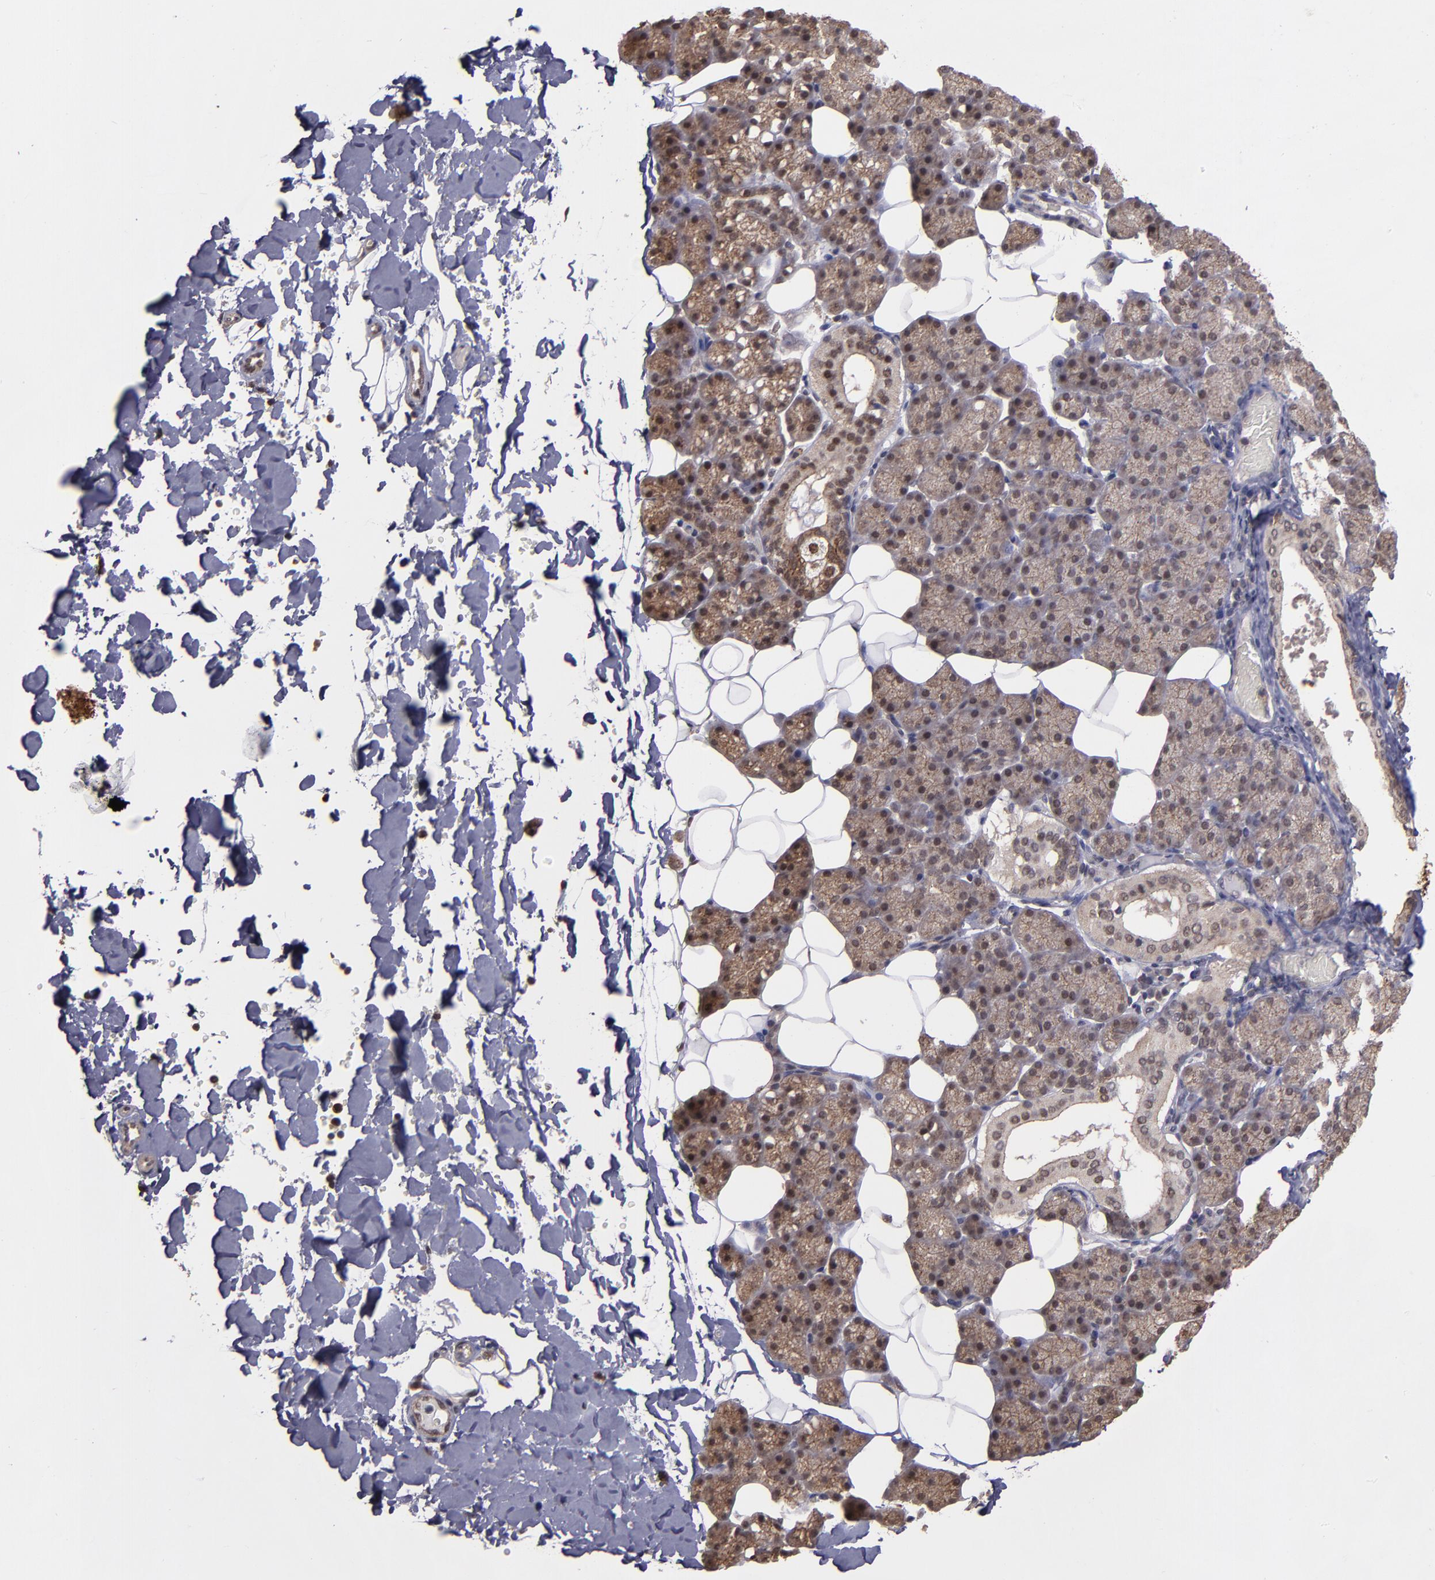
{"staining": {"intensity": "moderate", "quantity": ">75%", "location": "cytoplasmic/membranous,nuclear"}, "tissue": "salivary gland", "cell_type": "Glandular cells", "image_type": "normal", "snomed": [{"axis": "morphology", "description": "Normal tissue, NOS"}, {"axis": "topography", "description": "Lymph node"}, {"axis": "topography", "description": "Salivary gland"}], "caption": "Normal salivary gland shows moderate cytoplasmic/membranous,nuclear staining in about >75% of glandular cells.", "gene": "SIPA1L1", "patient": {"sex": "male", "age": 8}}